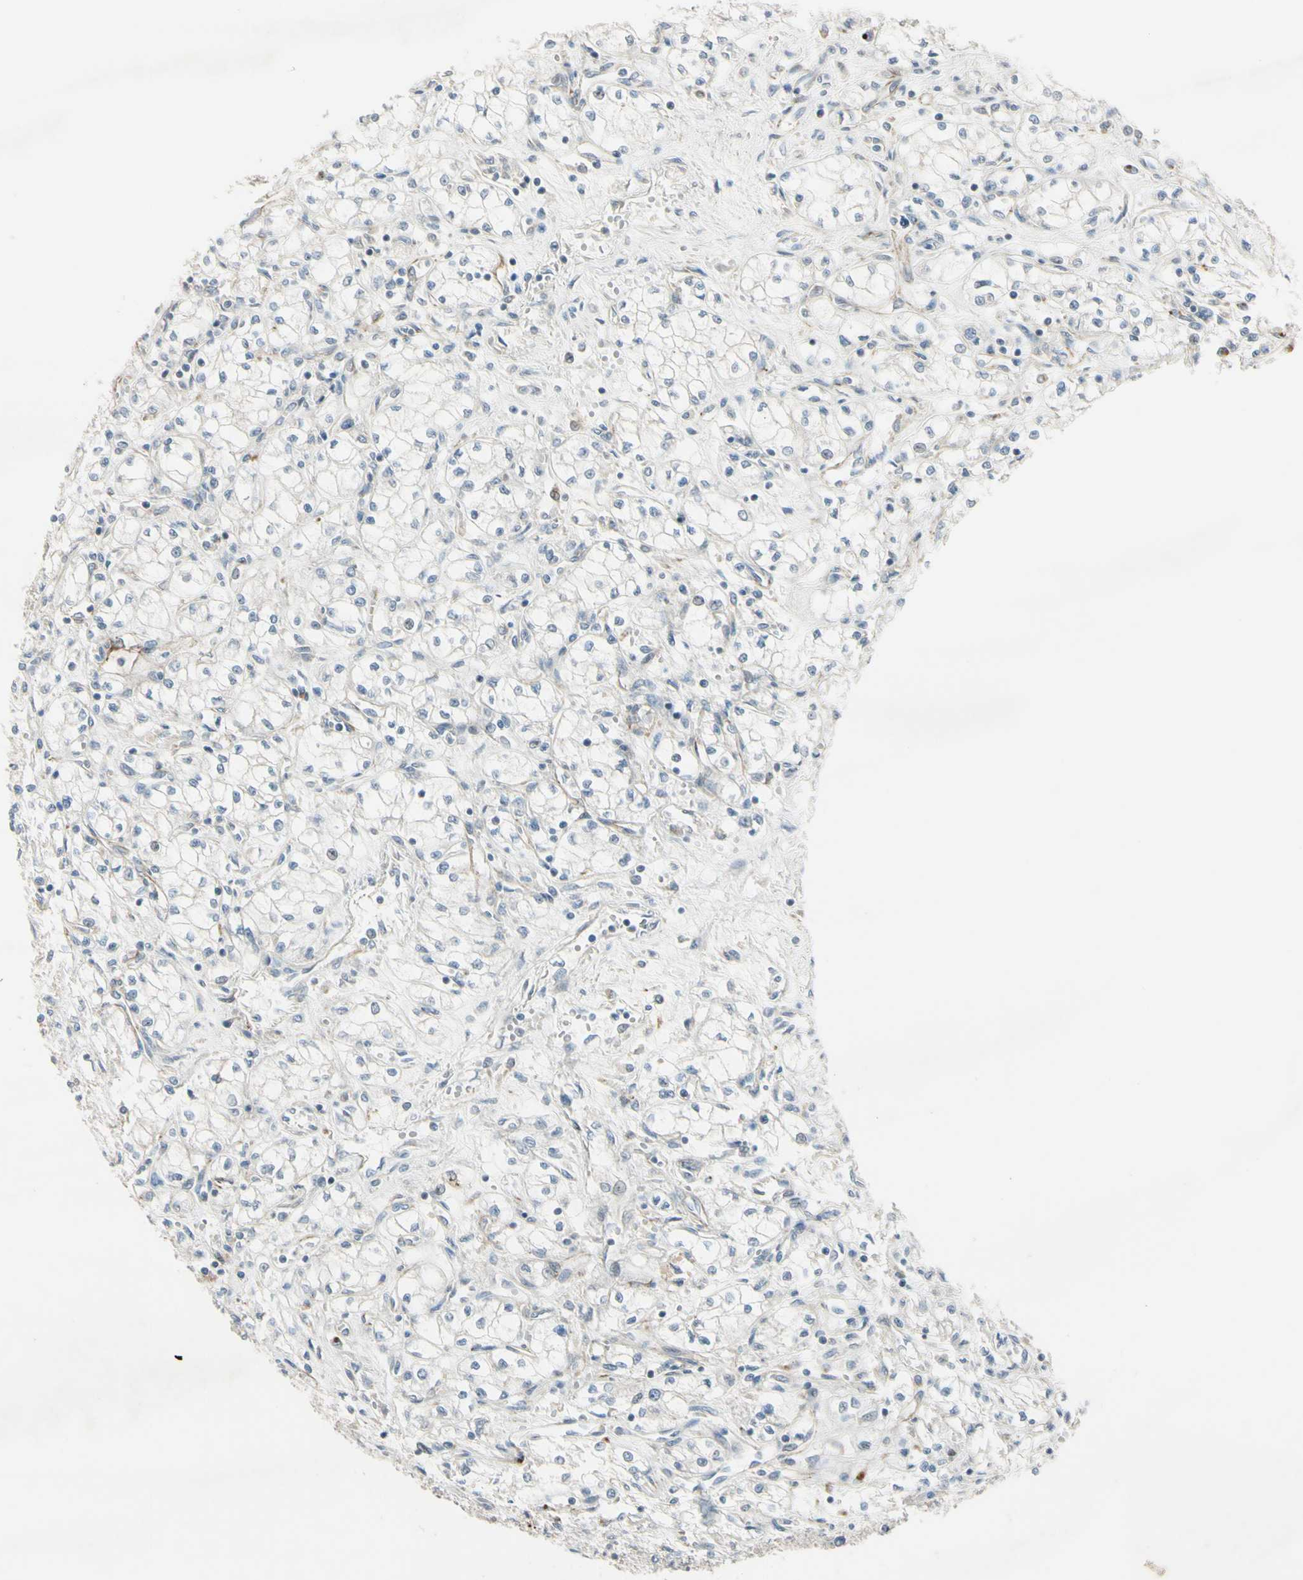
{"staining": {"intensity": "negative", "quantity": "none", "location": "none"}, "tissue": "renal cancer", "cell_type": "Tumor cells", "image_type": "cancer", "snomed": [{"axis": "morphology", "description": "Normal tissue, NOS"}, {"axis": "morphology", "description": "Adenocarcinoma, NOS"}, {"axis": "topography", "description": "Kidney"}], "caption": "Micrograph shows no significant protein positivity in tumor cells of adenocarcinoma (renal). (DAB (3,3'-diaminobenzidine) IHC with hematoxylin counter stain).", "gene": "NDFIP1", "patient": {"sex": "male", "age": 59}}